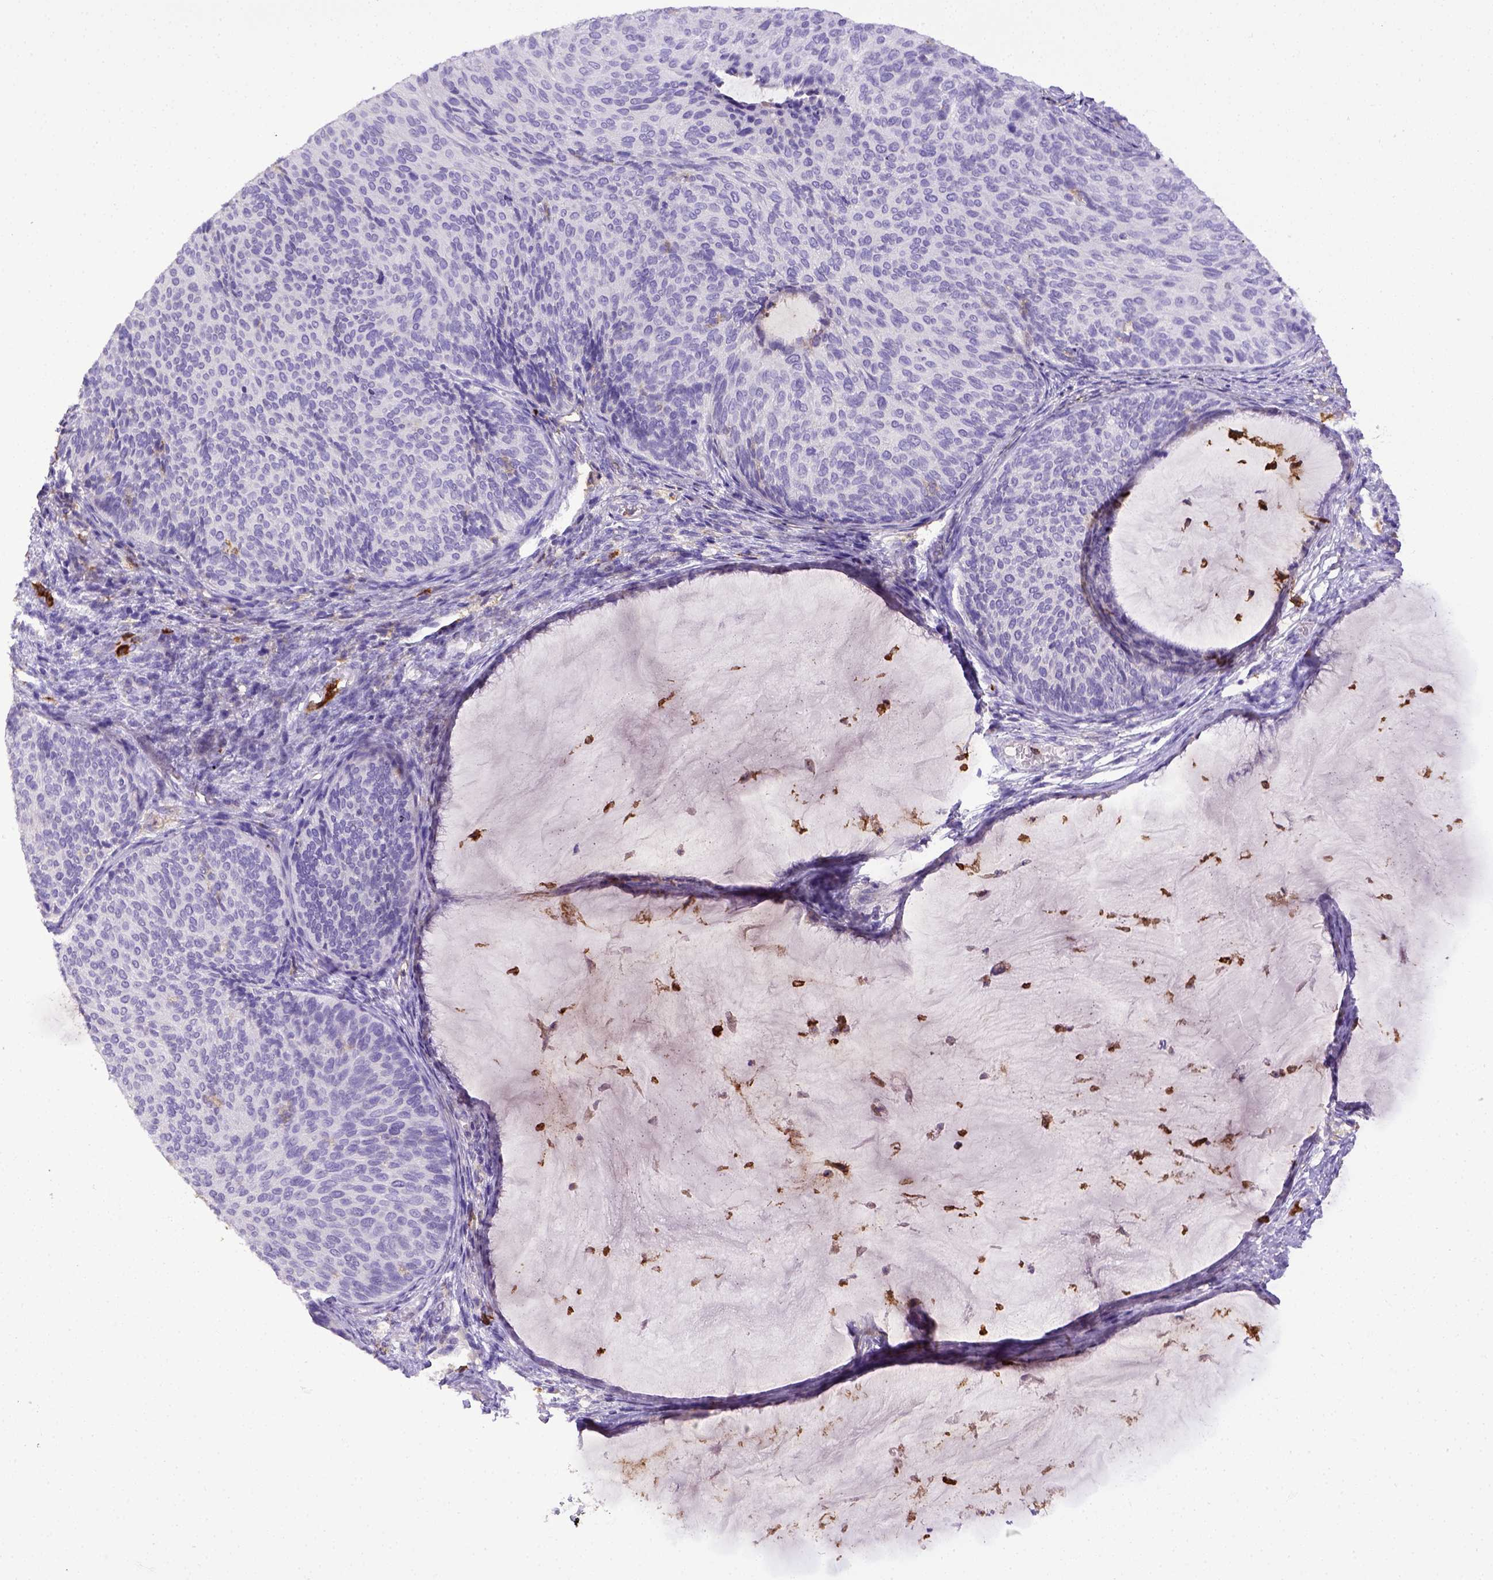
{"staining": {"intensity": "negative", "quantity": "none", "location": "none"}, "tissue": "cervical cancer", "cell_type": "Tumor cells", "image_type": "cancer", "snomed": [{"axis": "morphology", "description": "Squamous cell carcinoma, NOS"}, {"axis": "topography", "description": "Cervix"}], "caption": "This is an IHC photomicrograph of squamous cell carcinoma (cervical). There is no positivity in tumor cells.", "gene": "ITGAM", "patient": {"sex": "female", "age": 36}}